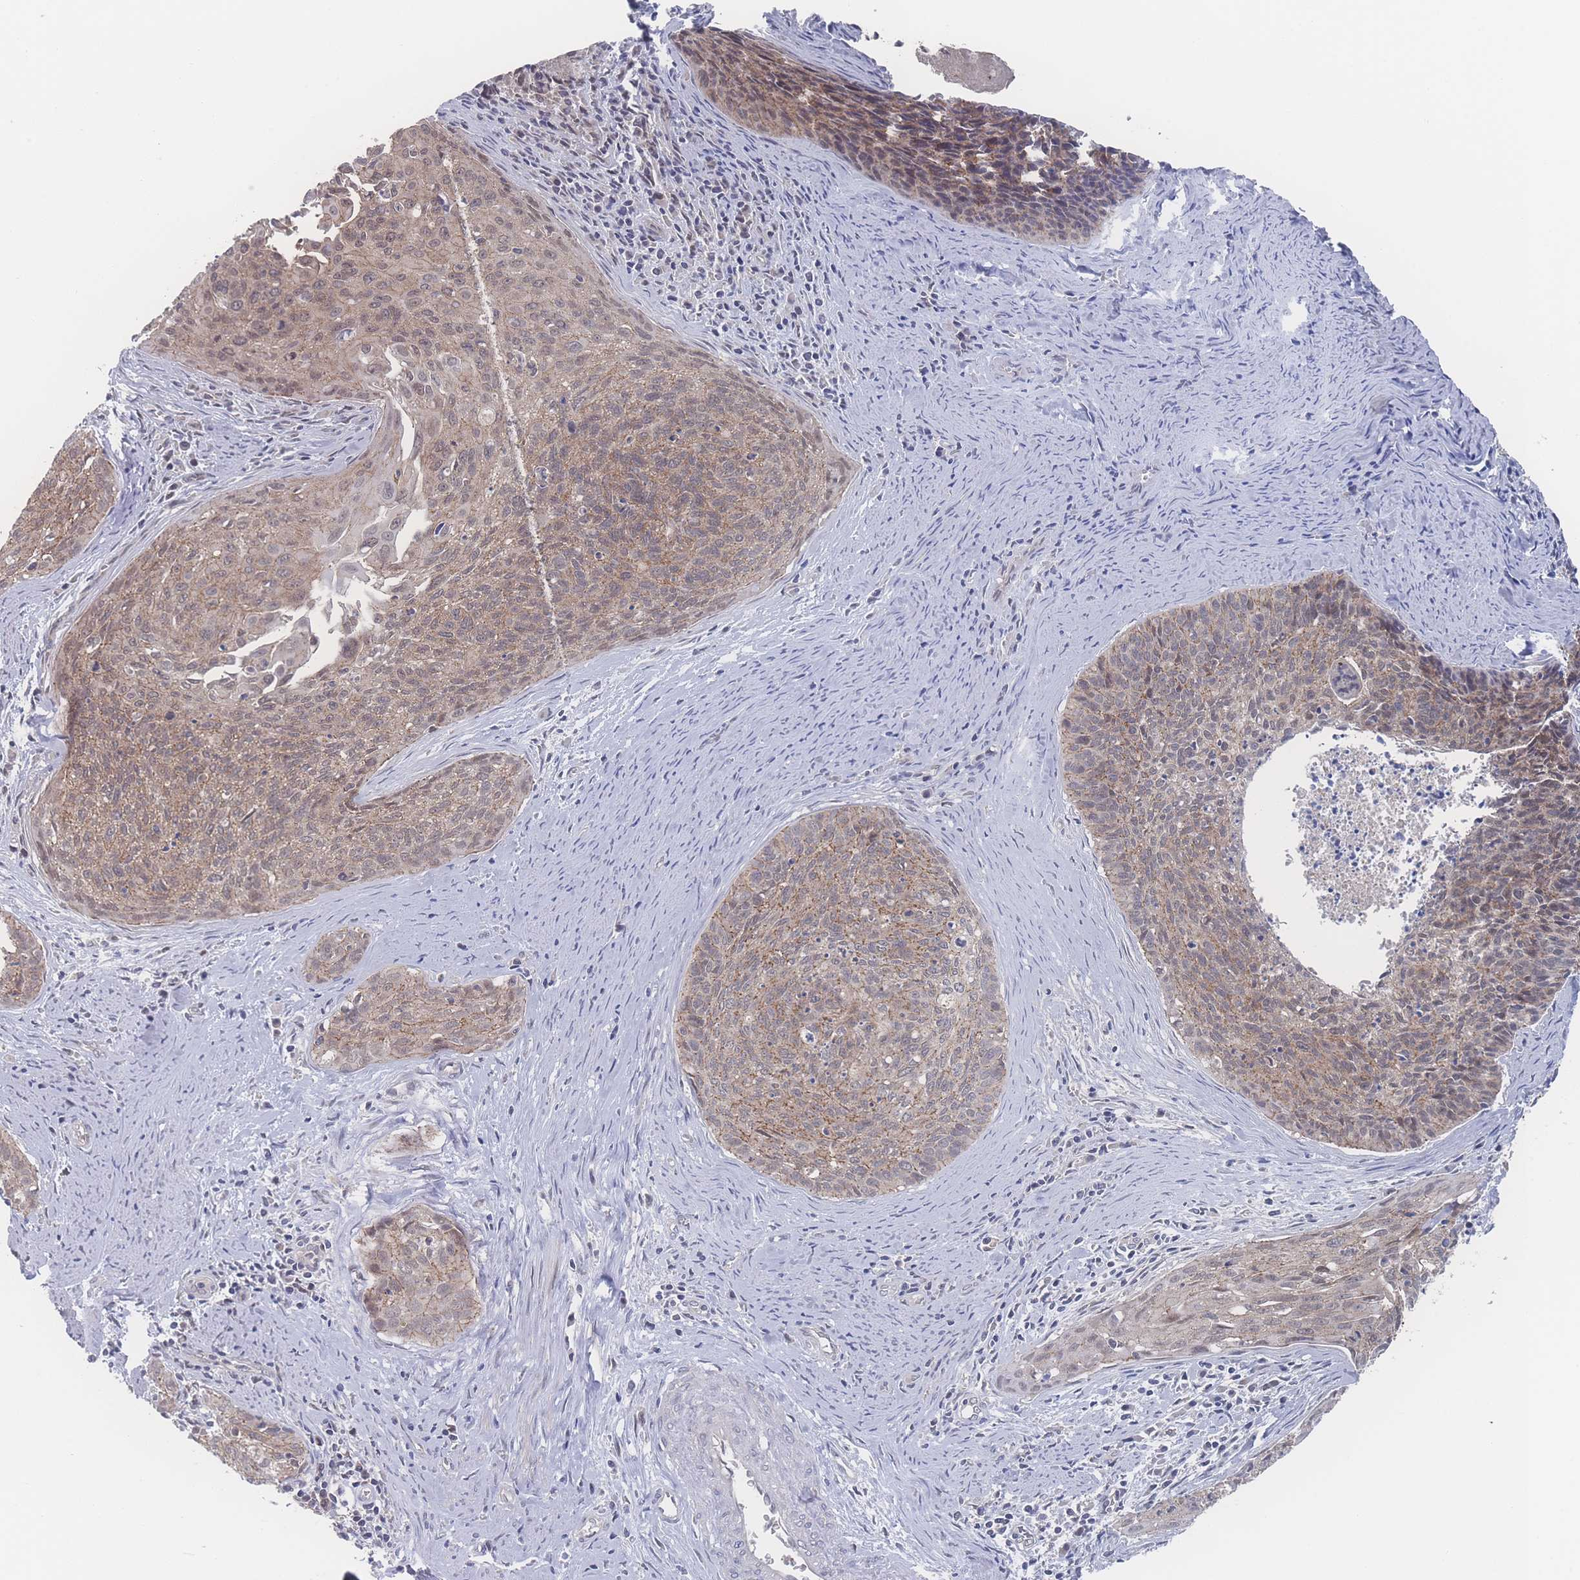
{"staining": {"intensity": "weak", "quantity": ">75%", "location": "cytoplasmic/membranous,nuclear"}, "tissue": "cervical cancer", "cell_type": "Tumor cells", "image_type": "cancer", "snomed": [{"axis": "morphology", "description": "Squamous cell carcinoma, NOS"}, {"axis": "topography", "description": "Cervix"}], "caption": "Squamous cell carcinoma (cervical) tissue exhibits weak cytoplasmic/membranous and nuclear positivity in approximately >75% of tumor cells, visualized by immunohistochemistry. (DAB (3,3'-diaminobenzidine) IHC with brightfield microscopy, high magnification).", "gene": "NBEAL1", "patient": {"sex": "female", "age": 55}}